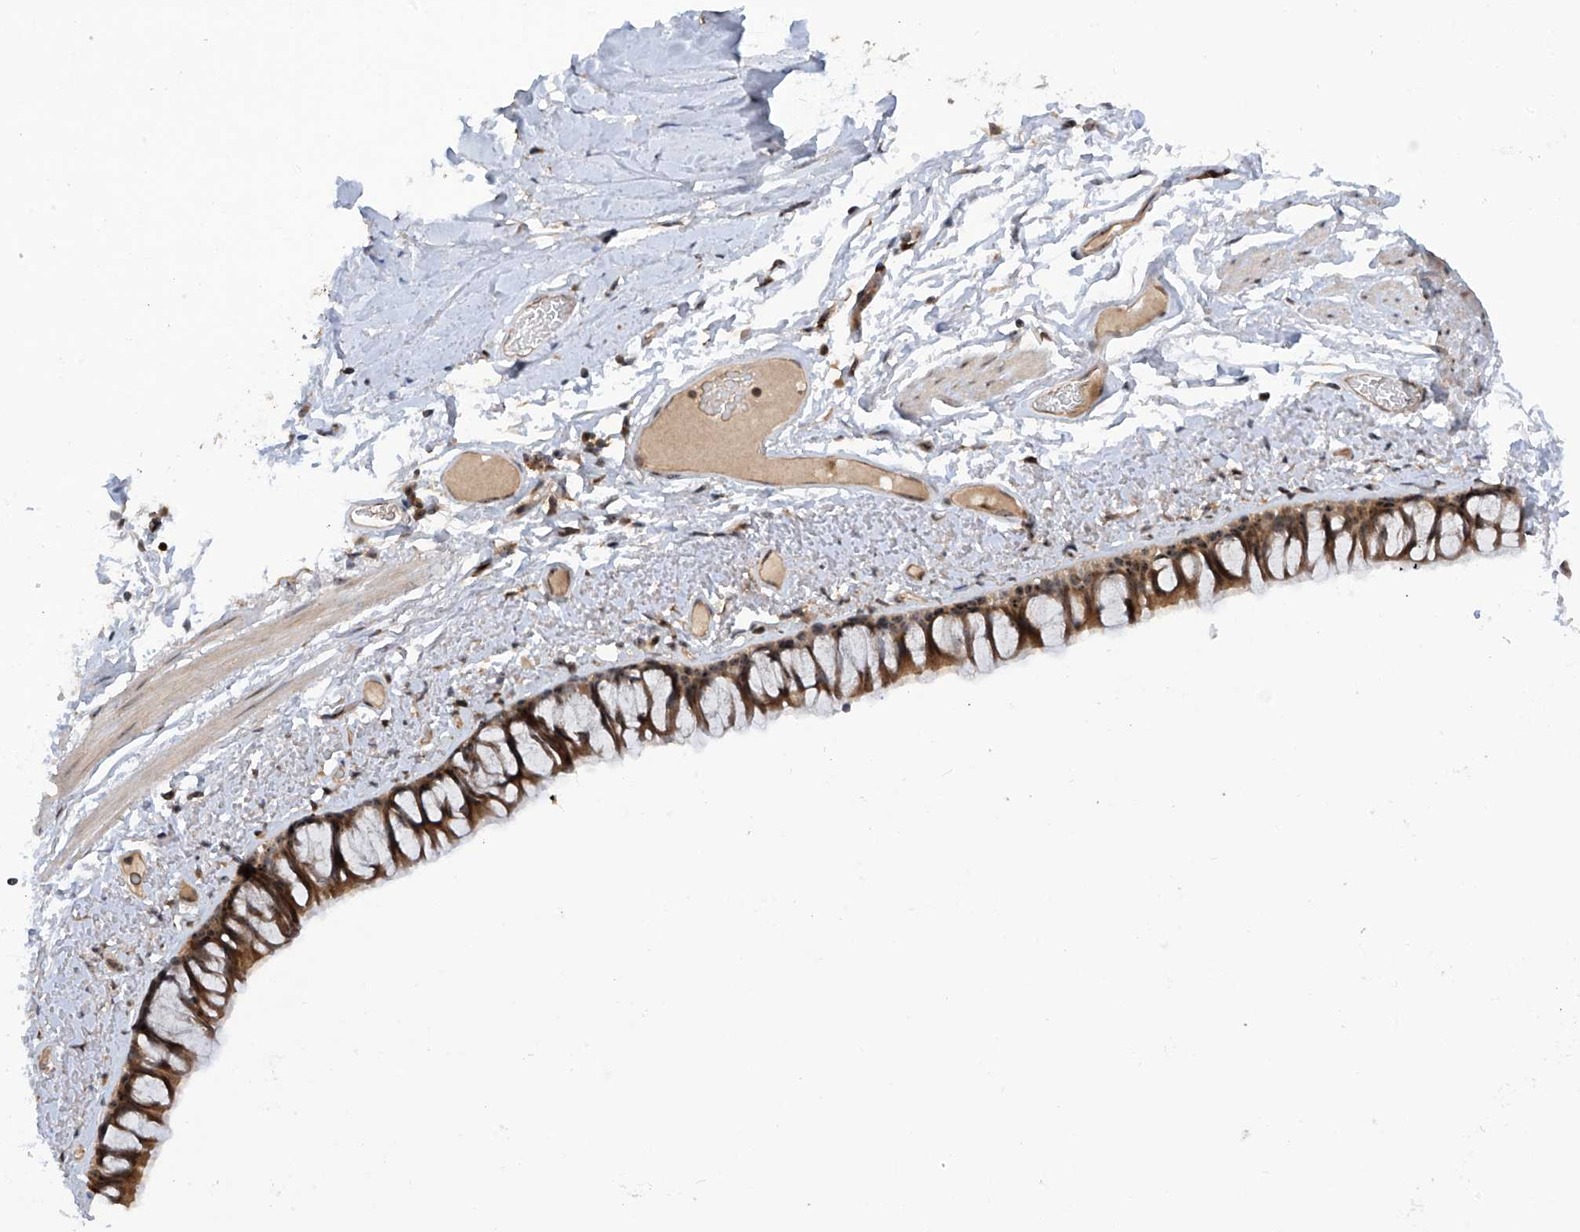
{"staining": {"intensity": "moderate", "quantity": ">75%", "location": "cytoplasmic/membranous"}, "tissue": "bronchus", "cell_type": "Respiratory epithelial cells", "image_type": "normal", "snomed": [{"axis": "morphology", "description": "Normal tissue, NOS"}, {"axis": "topography", "description": "Cartilage tissue"}, {"axis": "topography", "description": "Bronchus"}], "caption": "Protein positivity by immunohistochemistry exhibits moderate cytoplasmic/membranous positivity in approximately >75% of respiratory epithelial cells in normal bronchus. Immunohistochemistry stains the protein in brown and the nuclei are stained blue.", "gene": "C1orf131", "patient": {"sex": "female", "age": 73}}